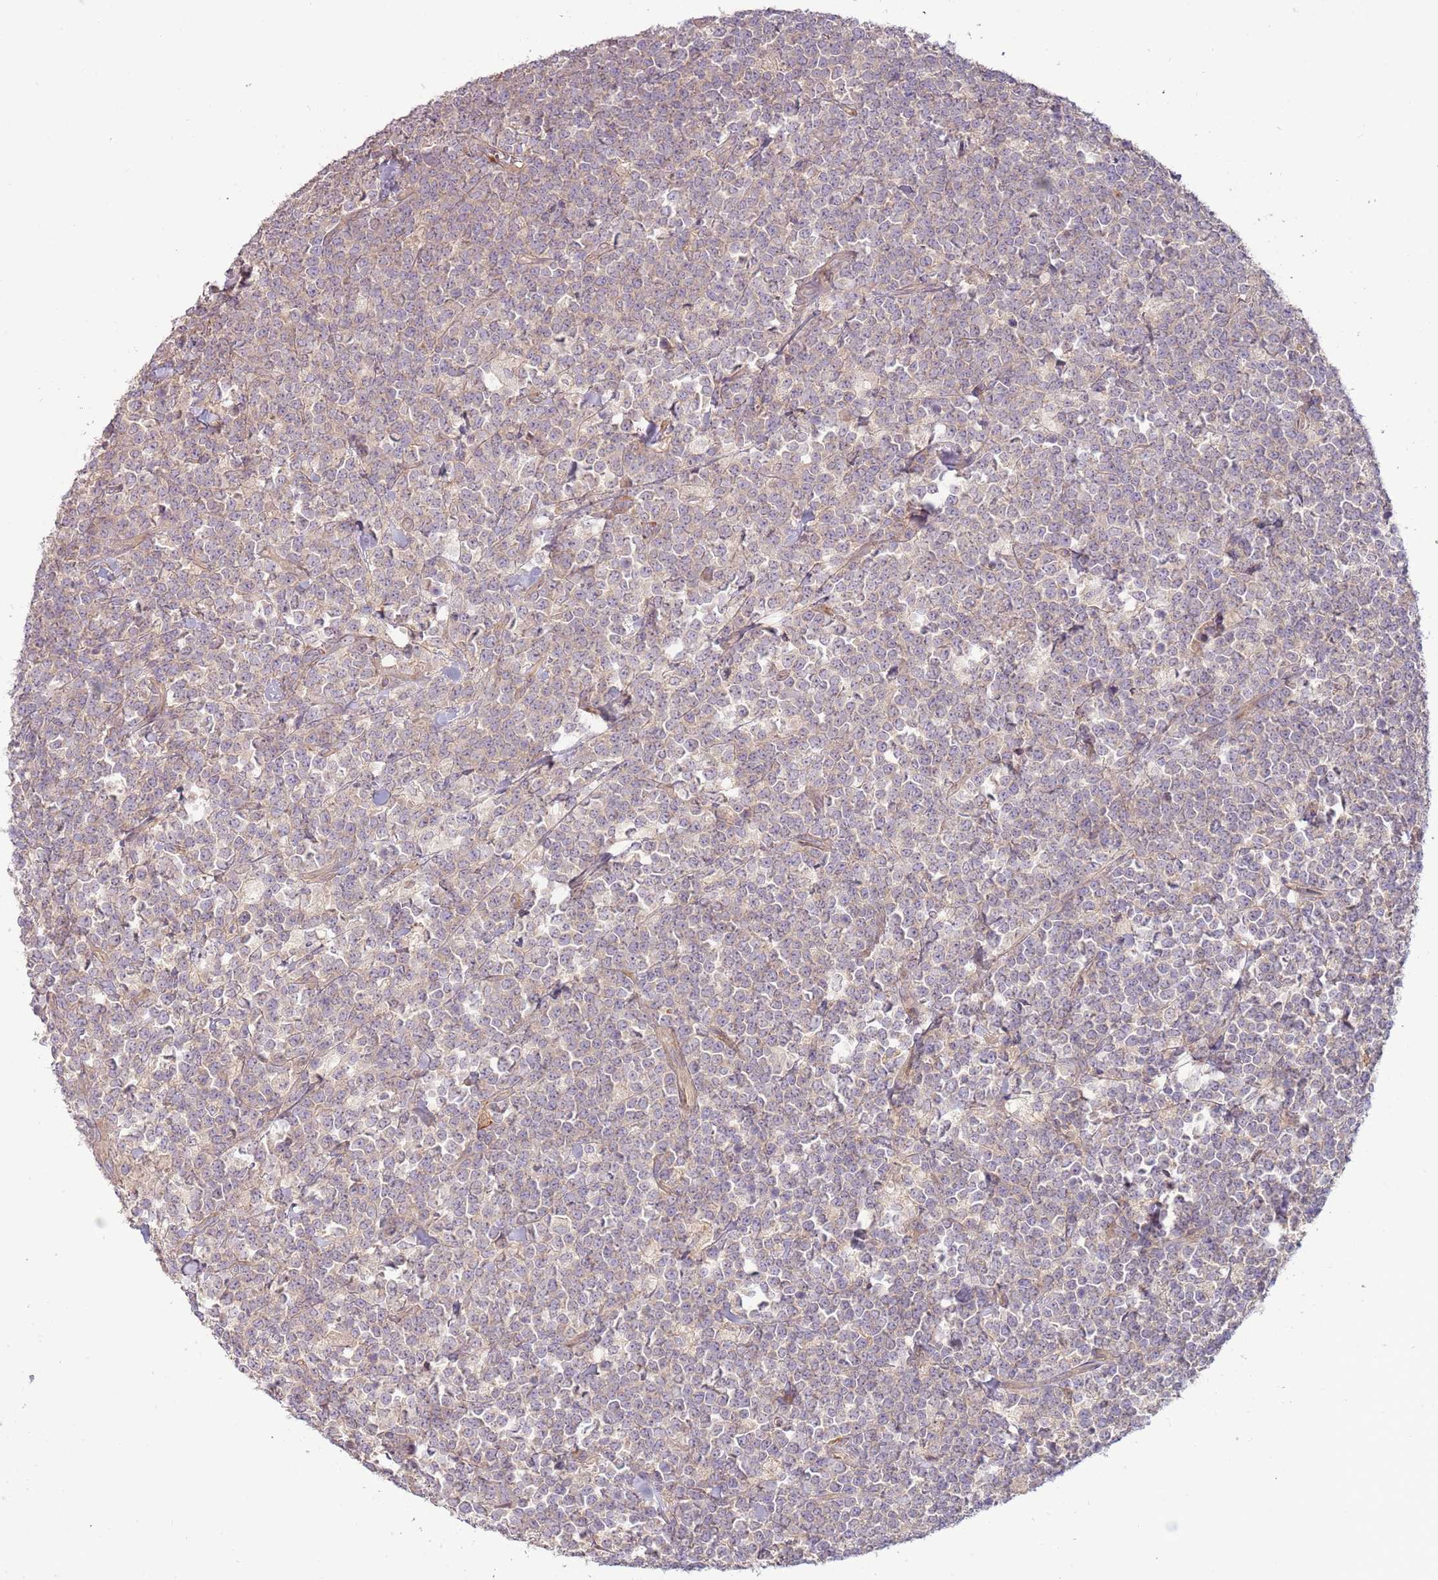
{"staining": {"intensity": "weak", "quantity": "<25%", "location": "cytoplasmic/membranous"}, "tissue": "lymphoma", "cell_type": "Tumor cells", "image_type": "cancer", "snomed": [{"axis": "morphology", "description": "Malignant lymphoma, non-Hodgkin's type, High grade"}, {"axis": "topography", "description": "Small intestine"}, {"axis": "topography", "description": "Colon"}], "caption": "The photomicrograph reveals no significant expression in tumor cells of malignant lymphoma, non-Hodgkin's type (high-grade).", "gene": "RNF128", "patient": {"sex": "male", "age": 8}}